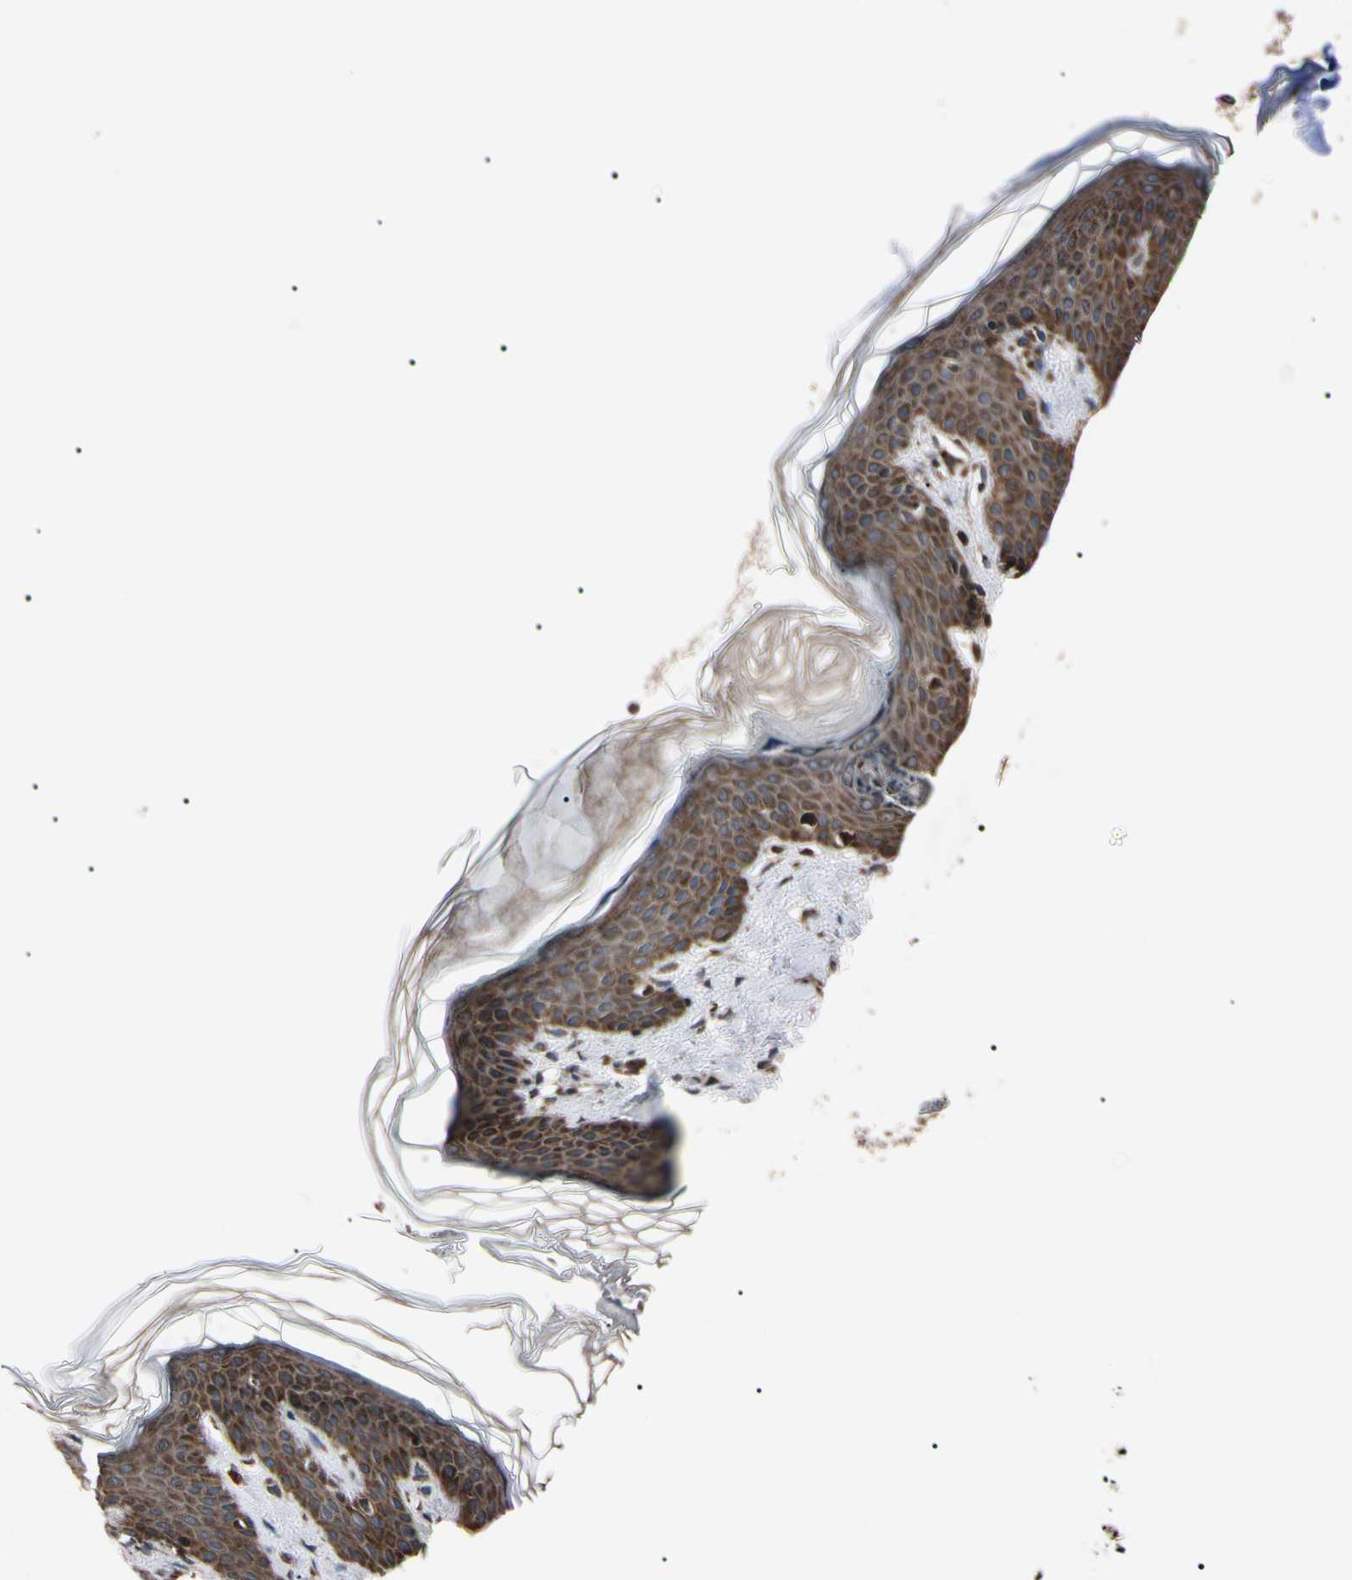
{"staining": {"intensity": "moderate", "quantity": "25%-75%", "location": "cytoplasmic/membranous"}, "tissue": "skin", "cell_type": "Fibroblasts", "image_type": "normal", "snomed": [{"axis": "morphology", "description": "Normal tissue, NOS"}, {"axis": "topography", "description": "Skin"}], "caption": "This image demonstrates IHC staining of benign skin, with medium moderate cytoplasmic/membranous expression in approximately 25%-75% of fibroblasts.", "gene": "GUCY1B1", "patient": {"sex": "female", "age": 17}}